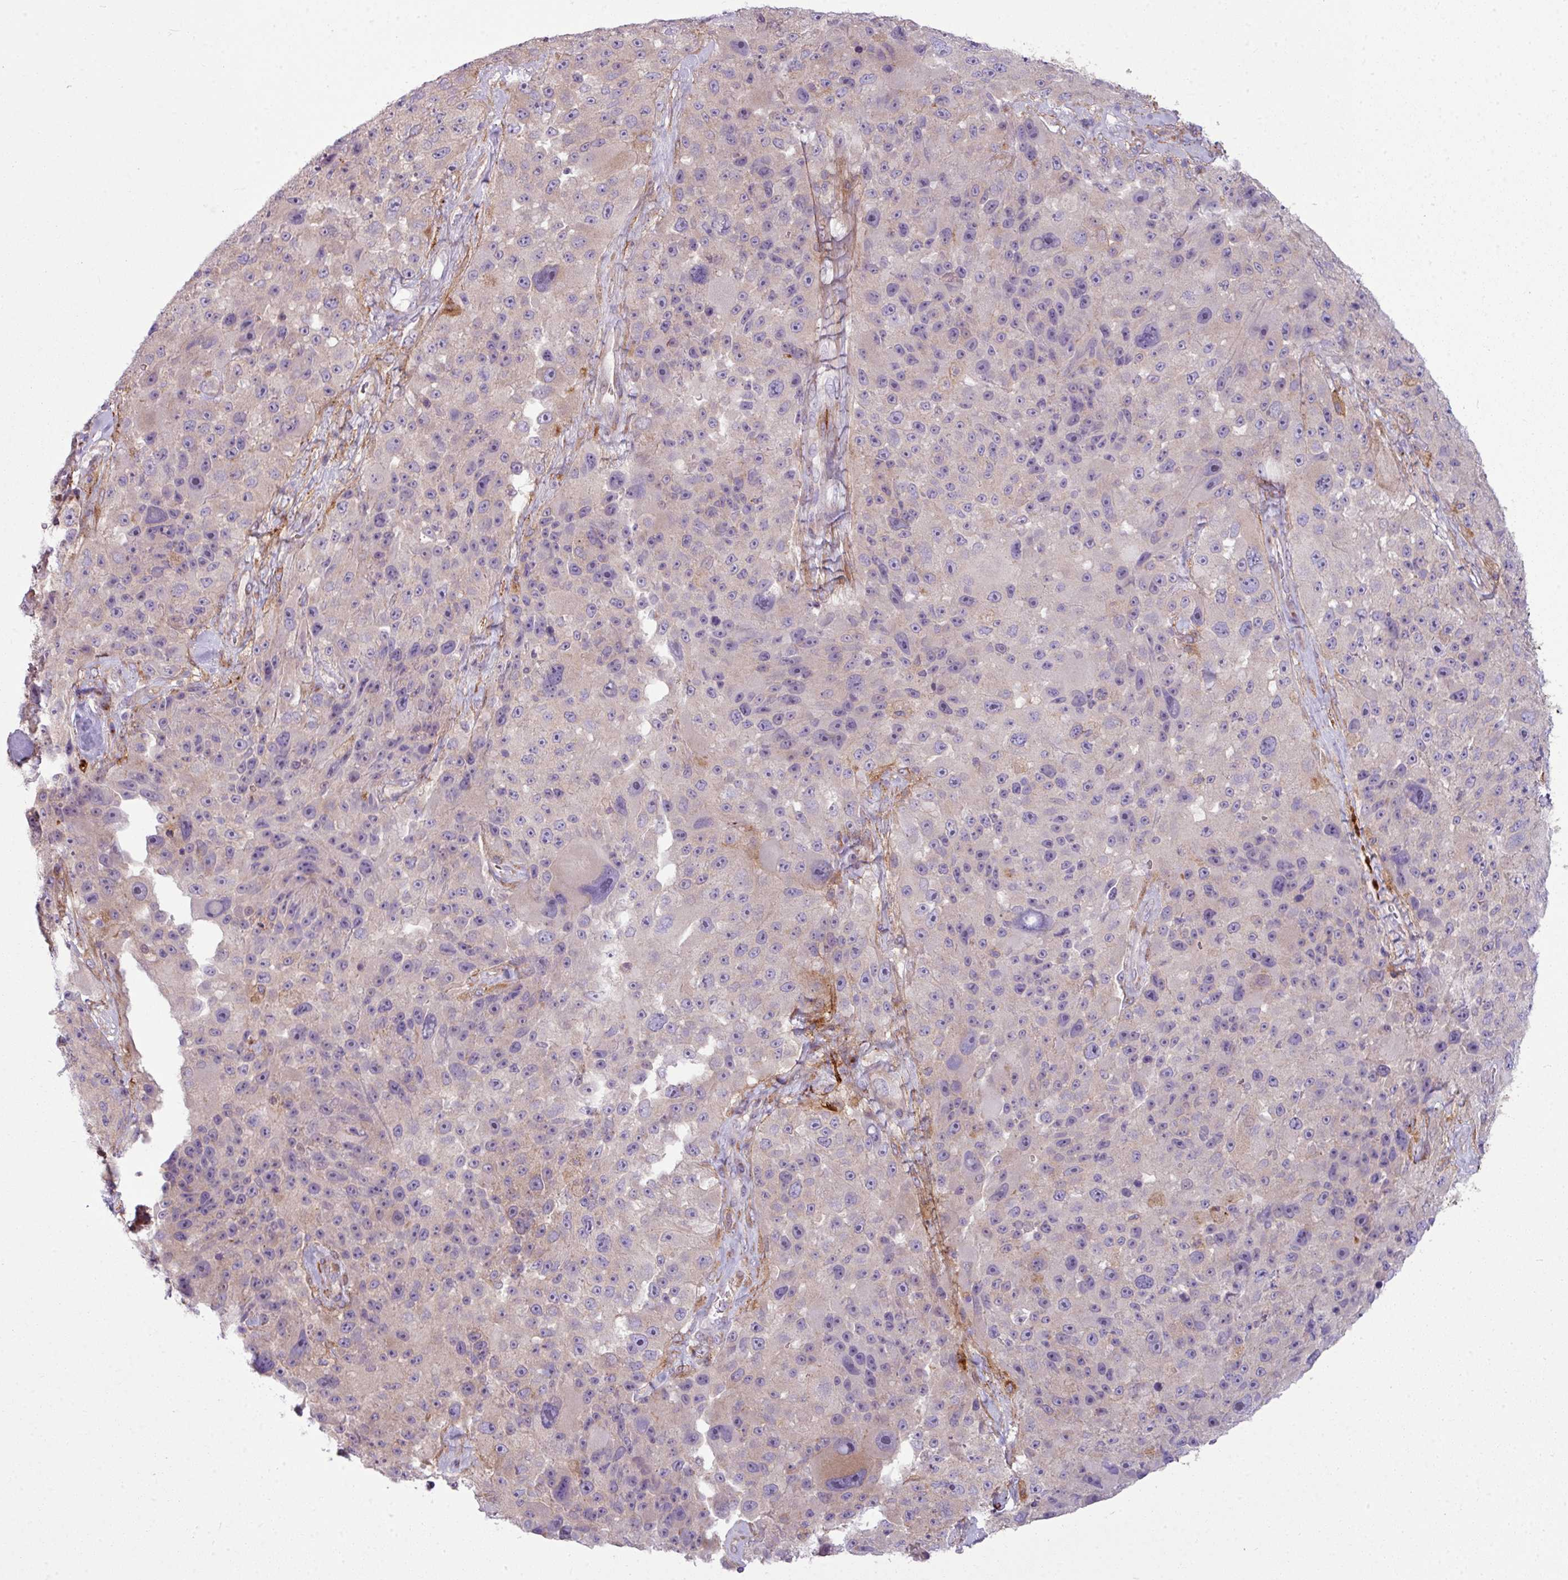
{"staining": {"intensity": "negative", "quantity": "none", "location": "none"}, "tissue": "melanoma", "cell_type": "Tumor cells", "image_type": "cancer", "snomed": [{"axis": "morphology", "description": "Malignant melanoma, Metastatic site"}, {"axis": "topography", "description": "Lymph node"}], "caption": "Malignant melanoma (metastatic site) was stained to show a protein in brown. There is no significant staining in tumor cells.", "gene": "COL8A1", "patient": {"sex": "male", "age": 62}}